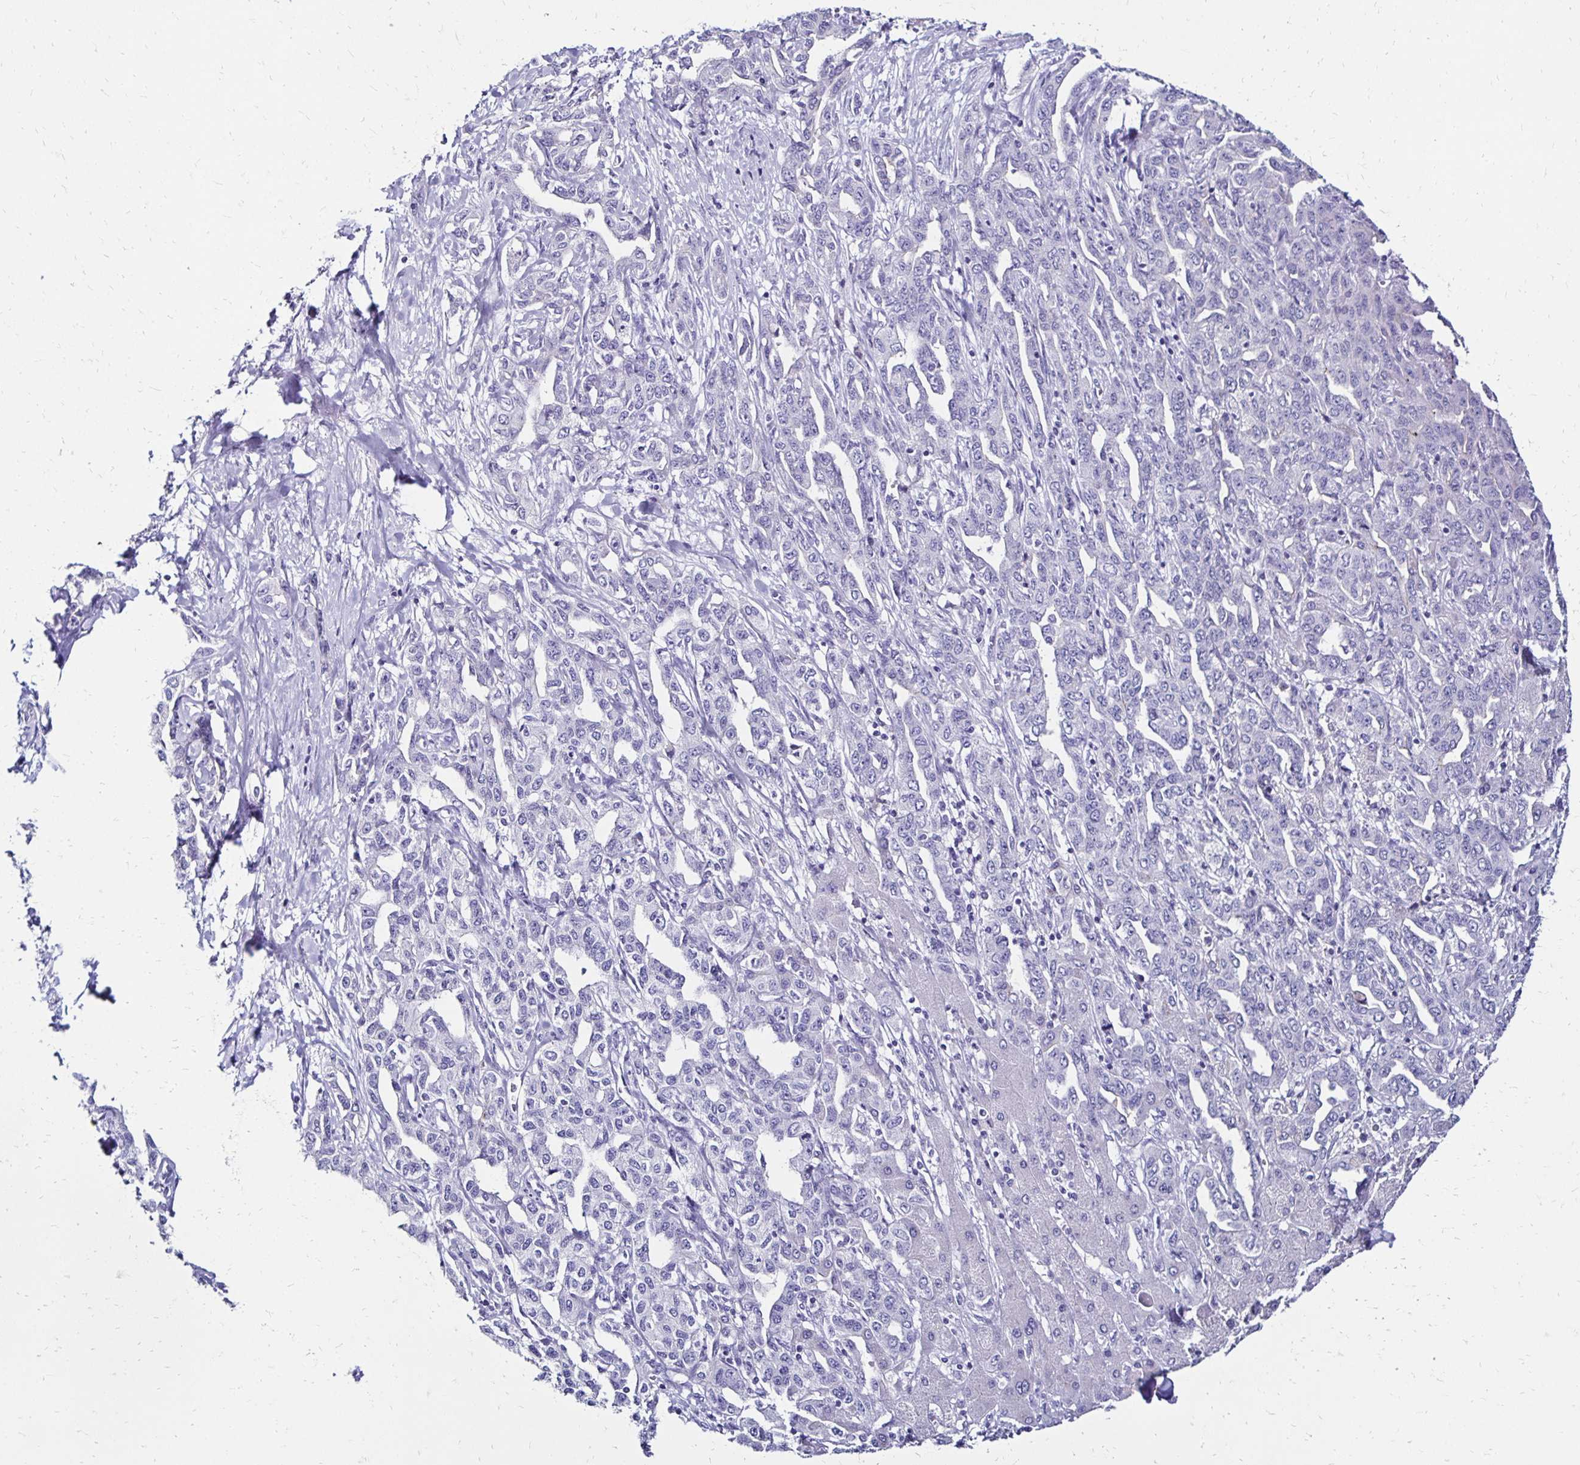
{"staining": {"intensity": "negative", "quantity": "none", "location": "none"}, "tissue": "liver cancer", "cell_type": "Tumor cells", "image_type": "cancer", "snomed": [{"axis": "morphology", "description": "Cholangiocarcinoma"}, {"axis": "topography", "description": "Liver"}], "caption": "Histopathology image shows no significant protein expression in tumor cells of liver cancer. The staining is performed using DAB brown chromogen with nuclei counter-stained in using hematoxylin.", "gene": "KCNT1", "patient": {"sex": "male", "age": 59}}